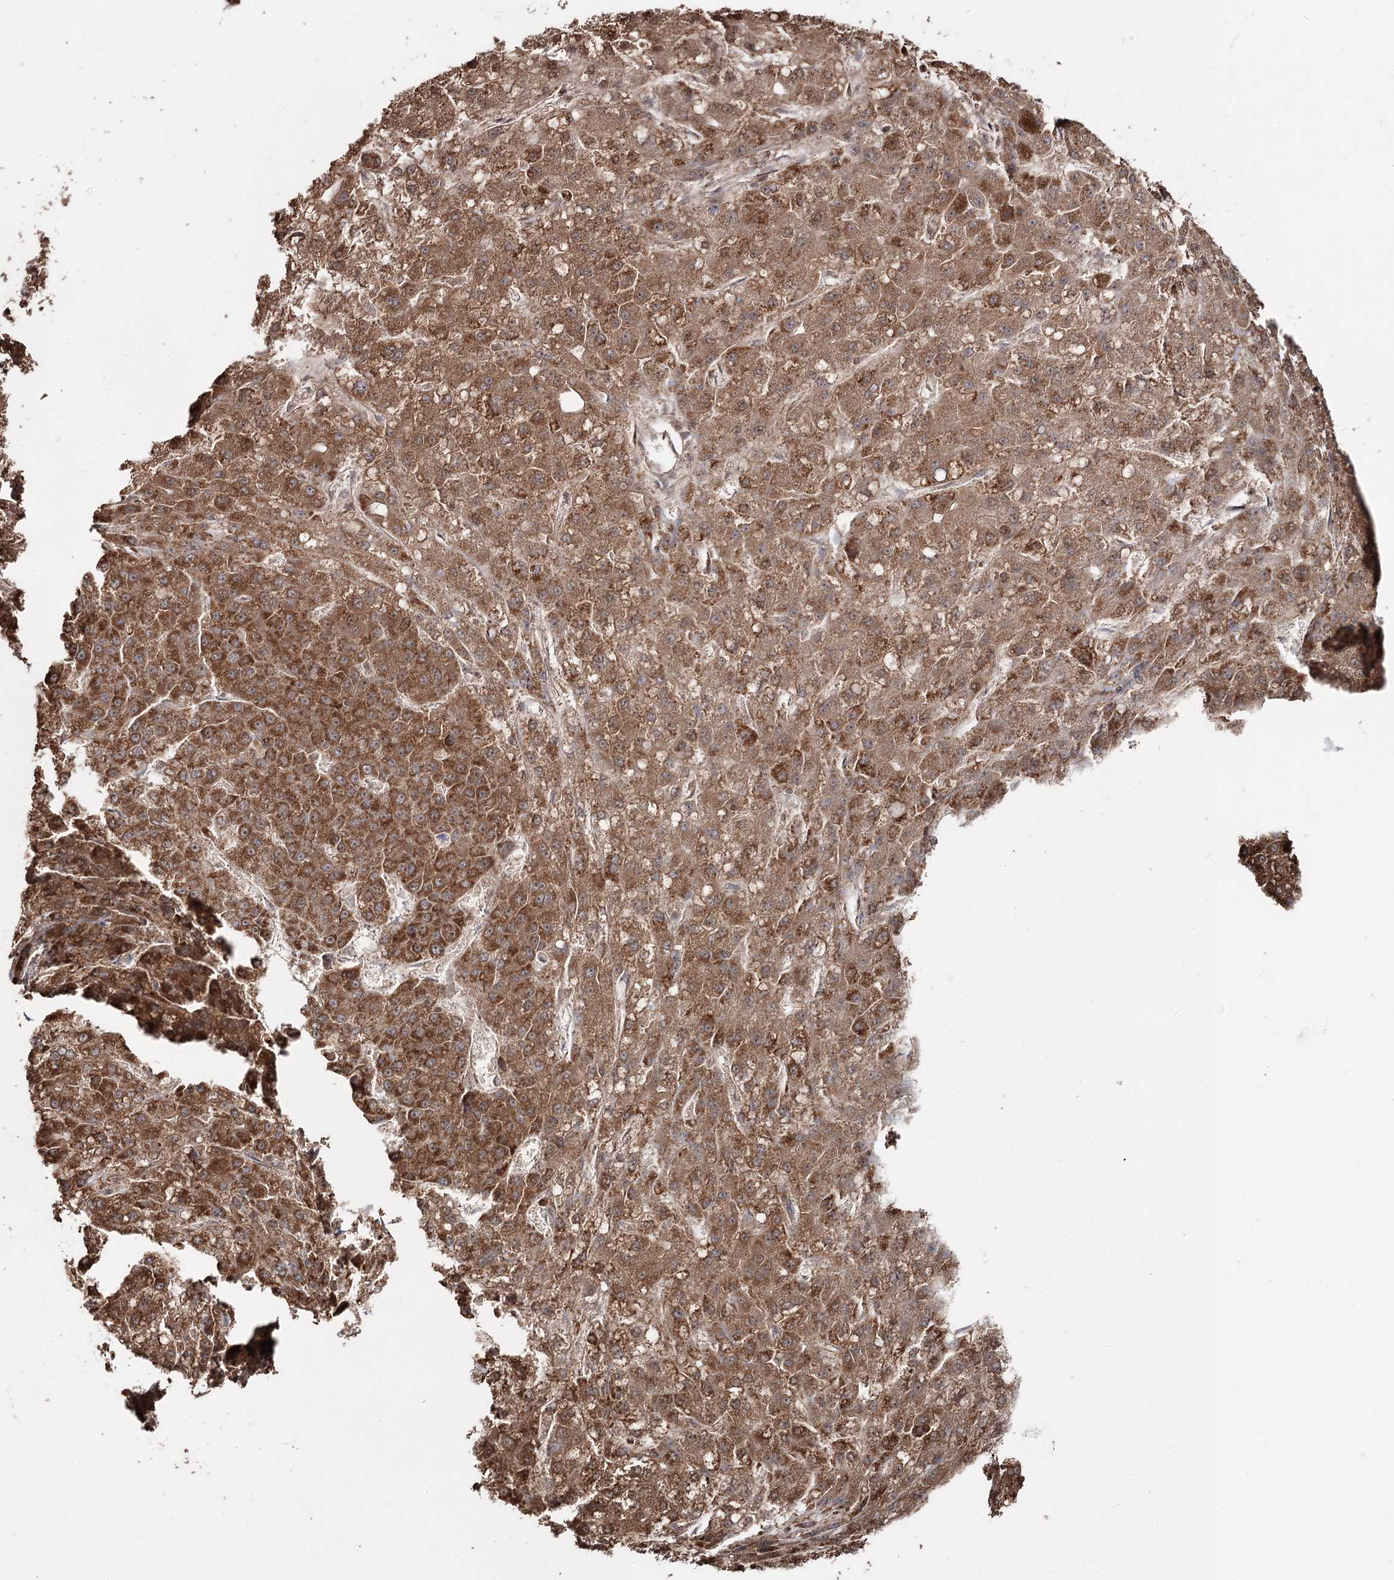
{"staining": {"intensity": "moderate", "quantity": ">75%", "location": "cytoplasmic/membranous"}, "tissue": "liver cancer", "cell_type": "Tumor cells", "image_type": "cancer", "snomed": [{"axis": "morphology", "description": "Carcinoma, Hepatocellular, NOS"}, {"axis": "topography", "description": "Liver"}], "caption": "About >75% of tumor cells in human hepatocellular carcinoma (liver) exhibit moderate cytoplasmic/membranous protein expression as visualized by brown immunohistochemical staining.", "gene": "PDHX", "patient": {"sex": "male", "age": 67}}